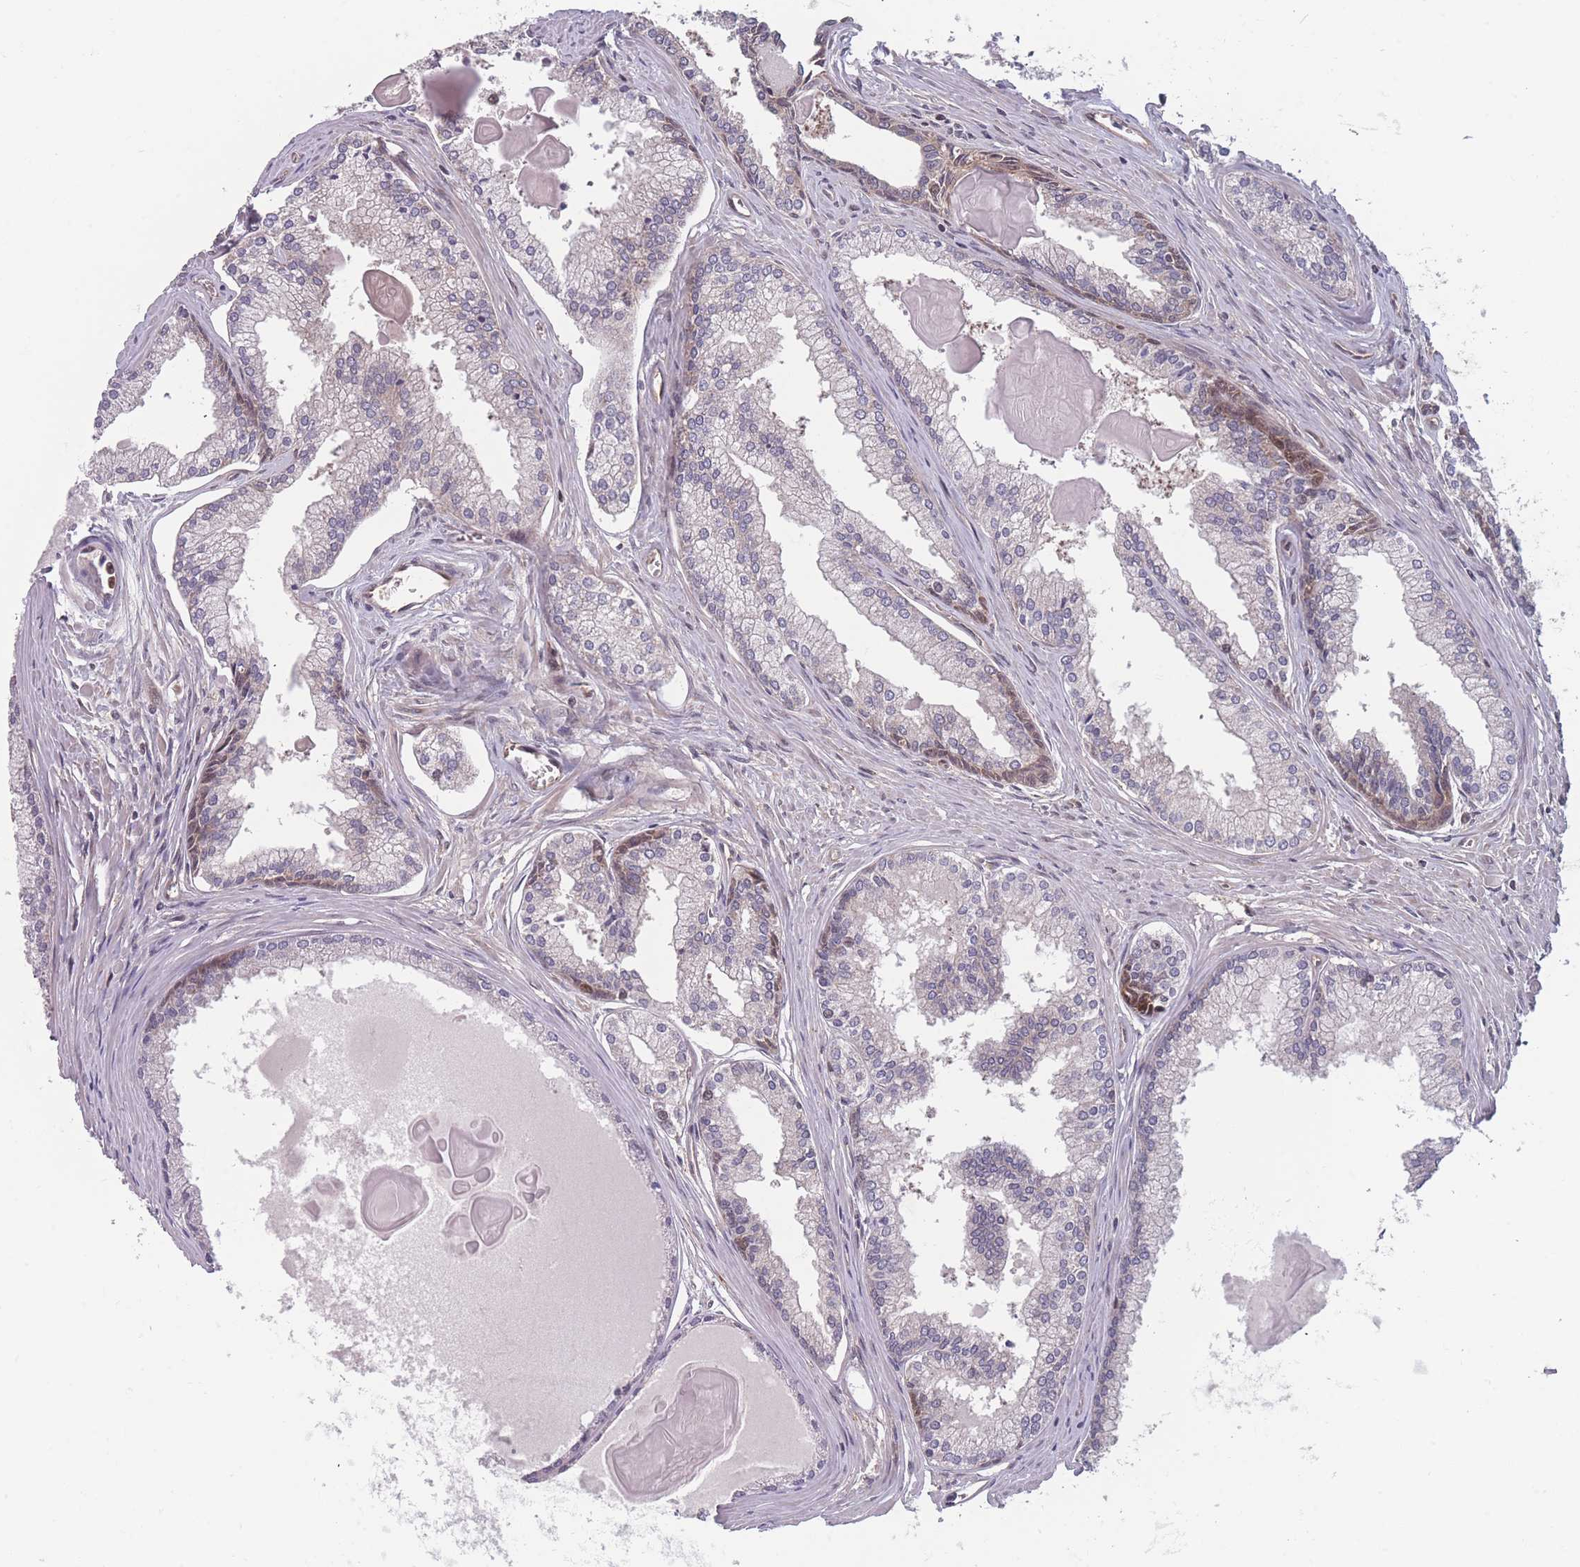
{"staining": {"intensity": "weak", "quantity": "<25%", "location": "cytoplasmic/membranous"}, "tissue": "prostate cancer", "cell_type": "Tumor cells", "image_type": "cancer", "snomed": [{"axis": "morphology", "description": "Adenocarcinoma, High grade"}, {"axis": "topography", "description": "Prostate"}], "caption": "A histopathology image of prostate high-grade adenocarcinoma stained for a protein reveals no brown staining in tumor cells.", "gene": "RPS18", "patient": {"sex": "male", "age": 68}}